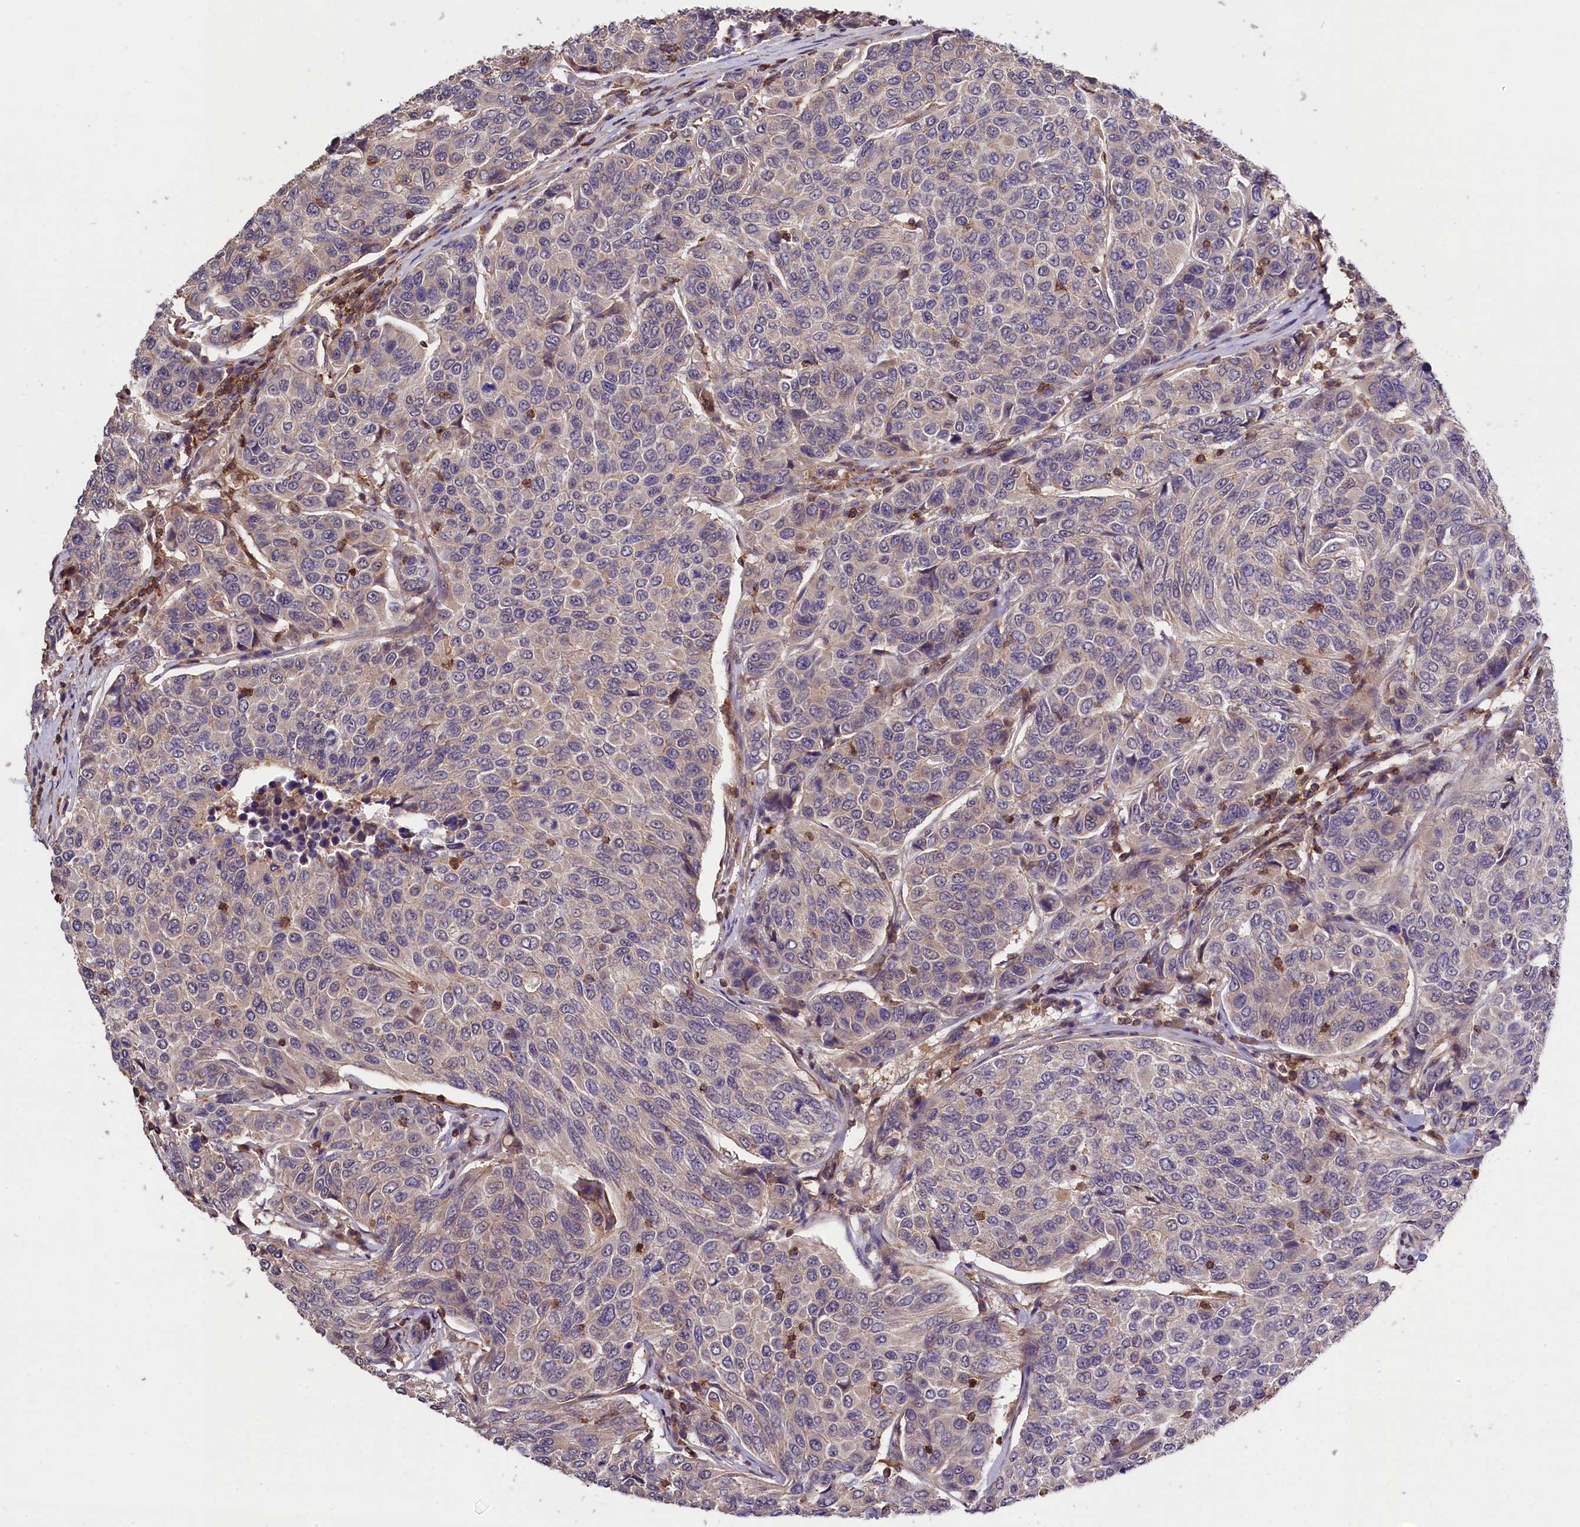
{"staining": {"intensity": "negative", "quantity": "none", "location": "none"}, "tissue": "breast cancer", "cell_type": "Tumor cells", "image_type": "cancer", "snomed": [{"axis": "morphology", "description": "Duct carcinoma"}, {"axis": "topography", "description": "Breast"}], "caption": "Immunohistochemistry (IHC) histopathology image of breast cancer (invasive ductal carcinoma) stained for a protein (brown), which shows no expression in tumor cells. Brightfield microscopy of immunohistochemistry stained with DAB (3,3'-diaminobenzidine) (brown) and hematoxylin (blue), captured at high magnification.", "gene": "SKIDA1", "patient": {"sex": "female", "age": 55}}